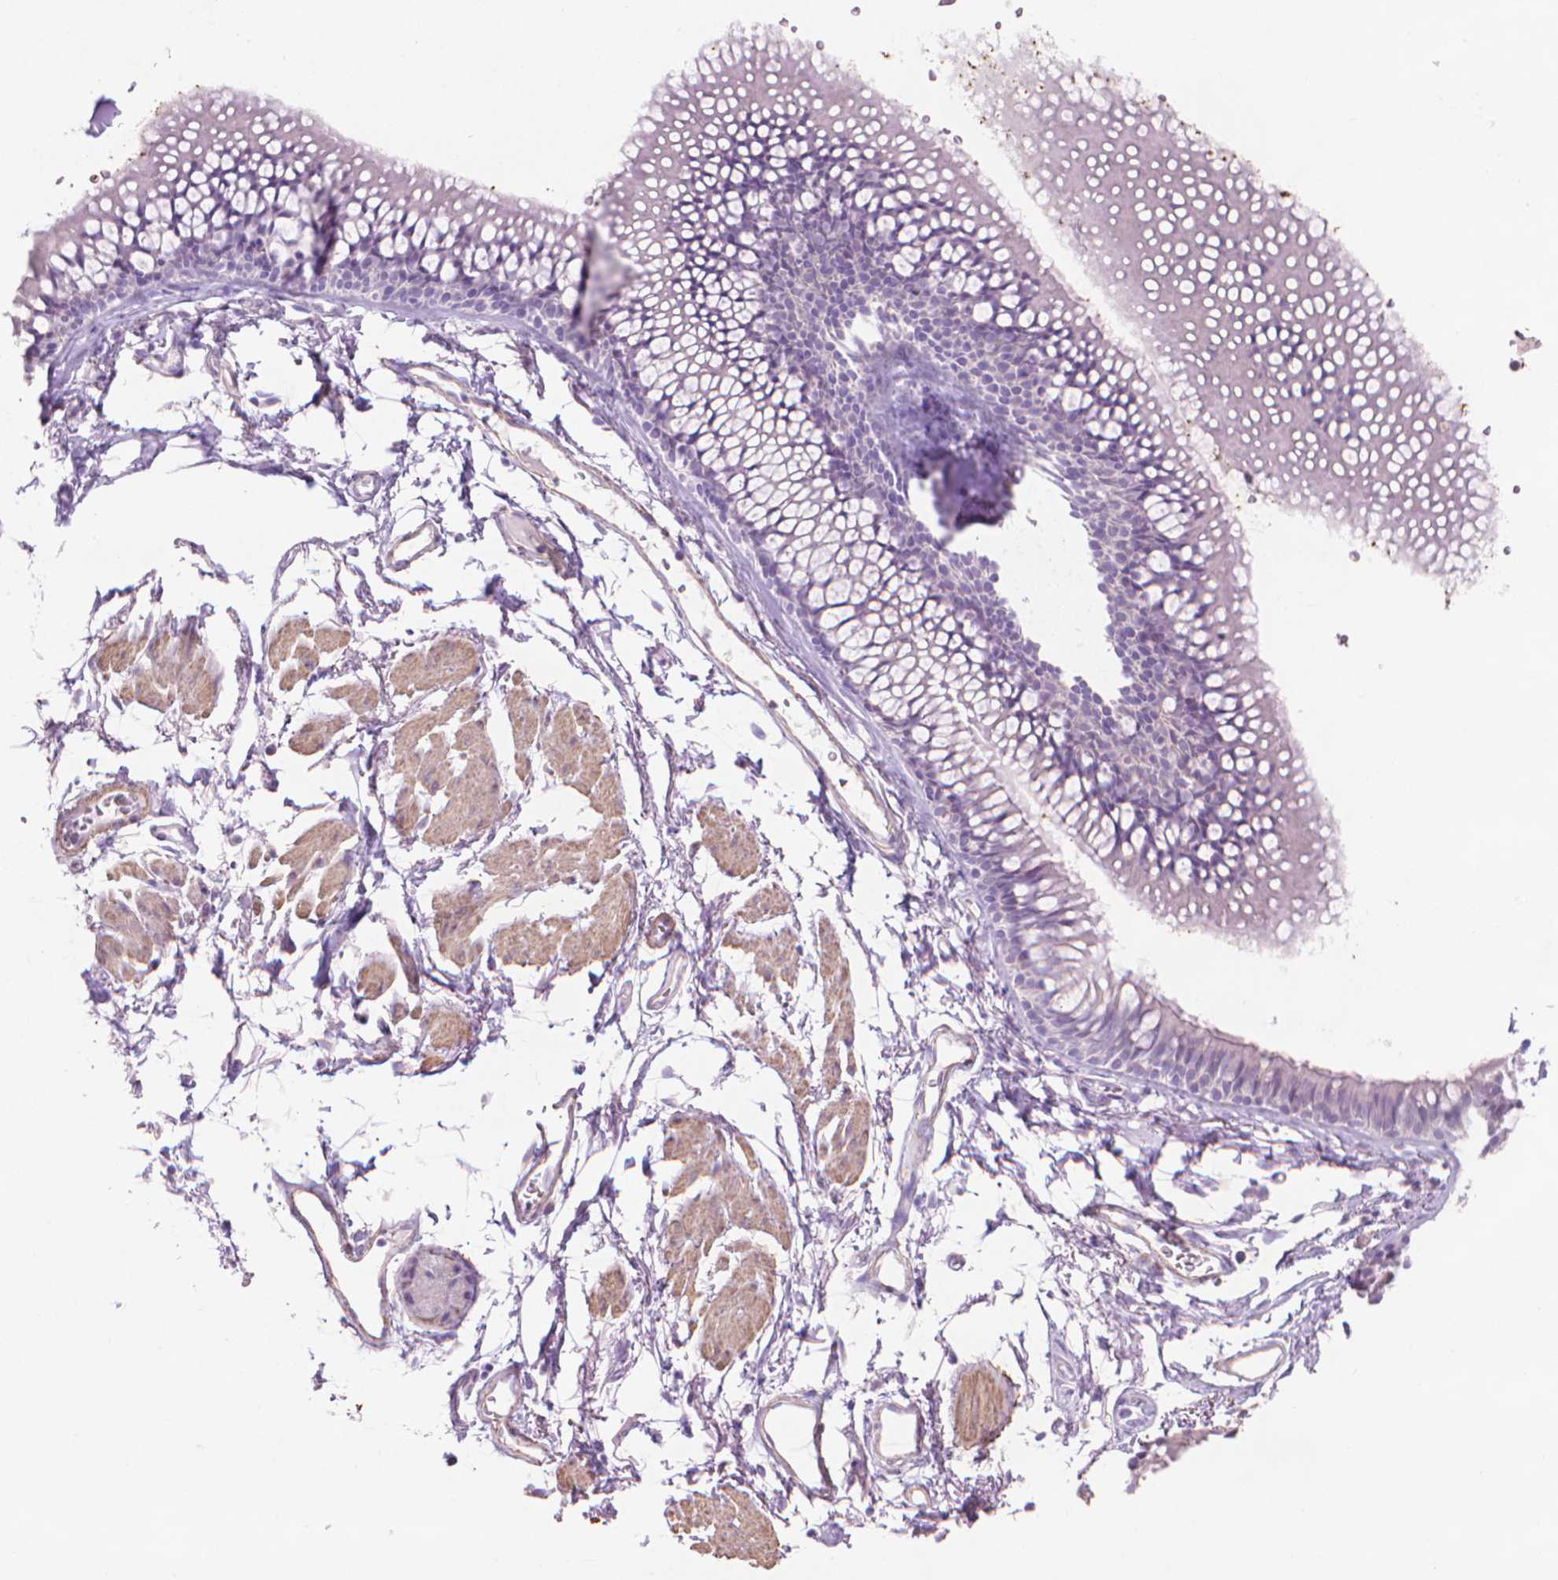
{"staining": {"intensity": "negative", "quantity": "none", "location": "none"}, "tissue": "soft tissue", "cell_type": "Fibroblasts", "image_type": "normal", "snomed": [{"axis": "morphology", "description": "Normal tissue, NOS"}, {"axis": "topography", "description": "Cartilage tissue"}, {"axis": "topography", "description": "Bronchus"}], "caption": "High power microscopy photomicrograph of an immunohistochemistry histopathology image of normal soft tissue, revealing no significant staining in fibroblasts.", "gene": "AQP10", "patient": {"sex": "female", "age": 79}}